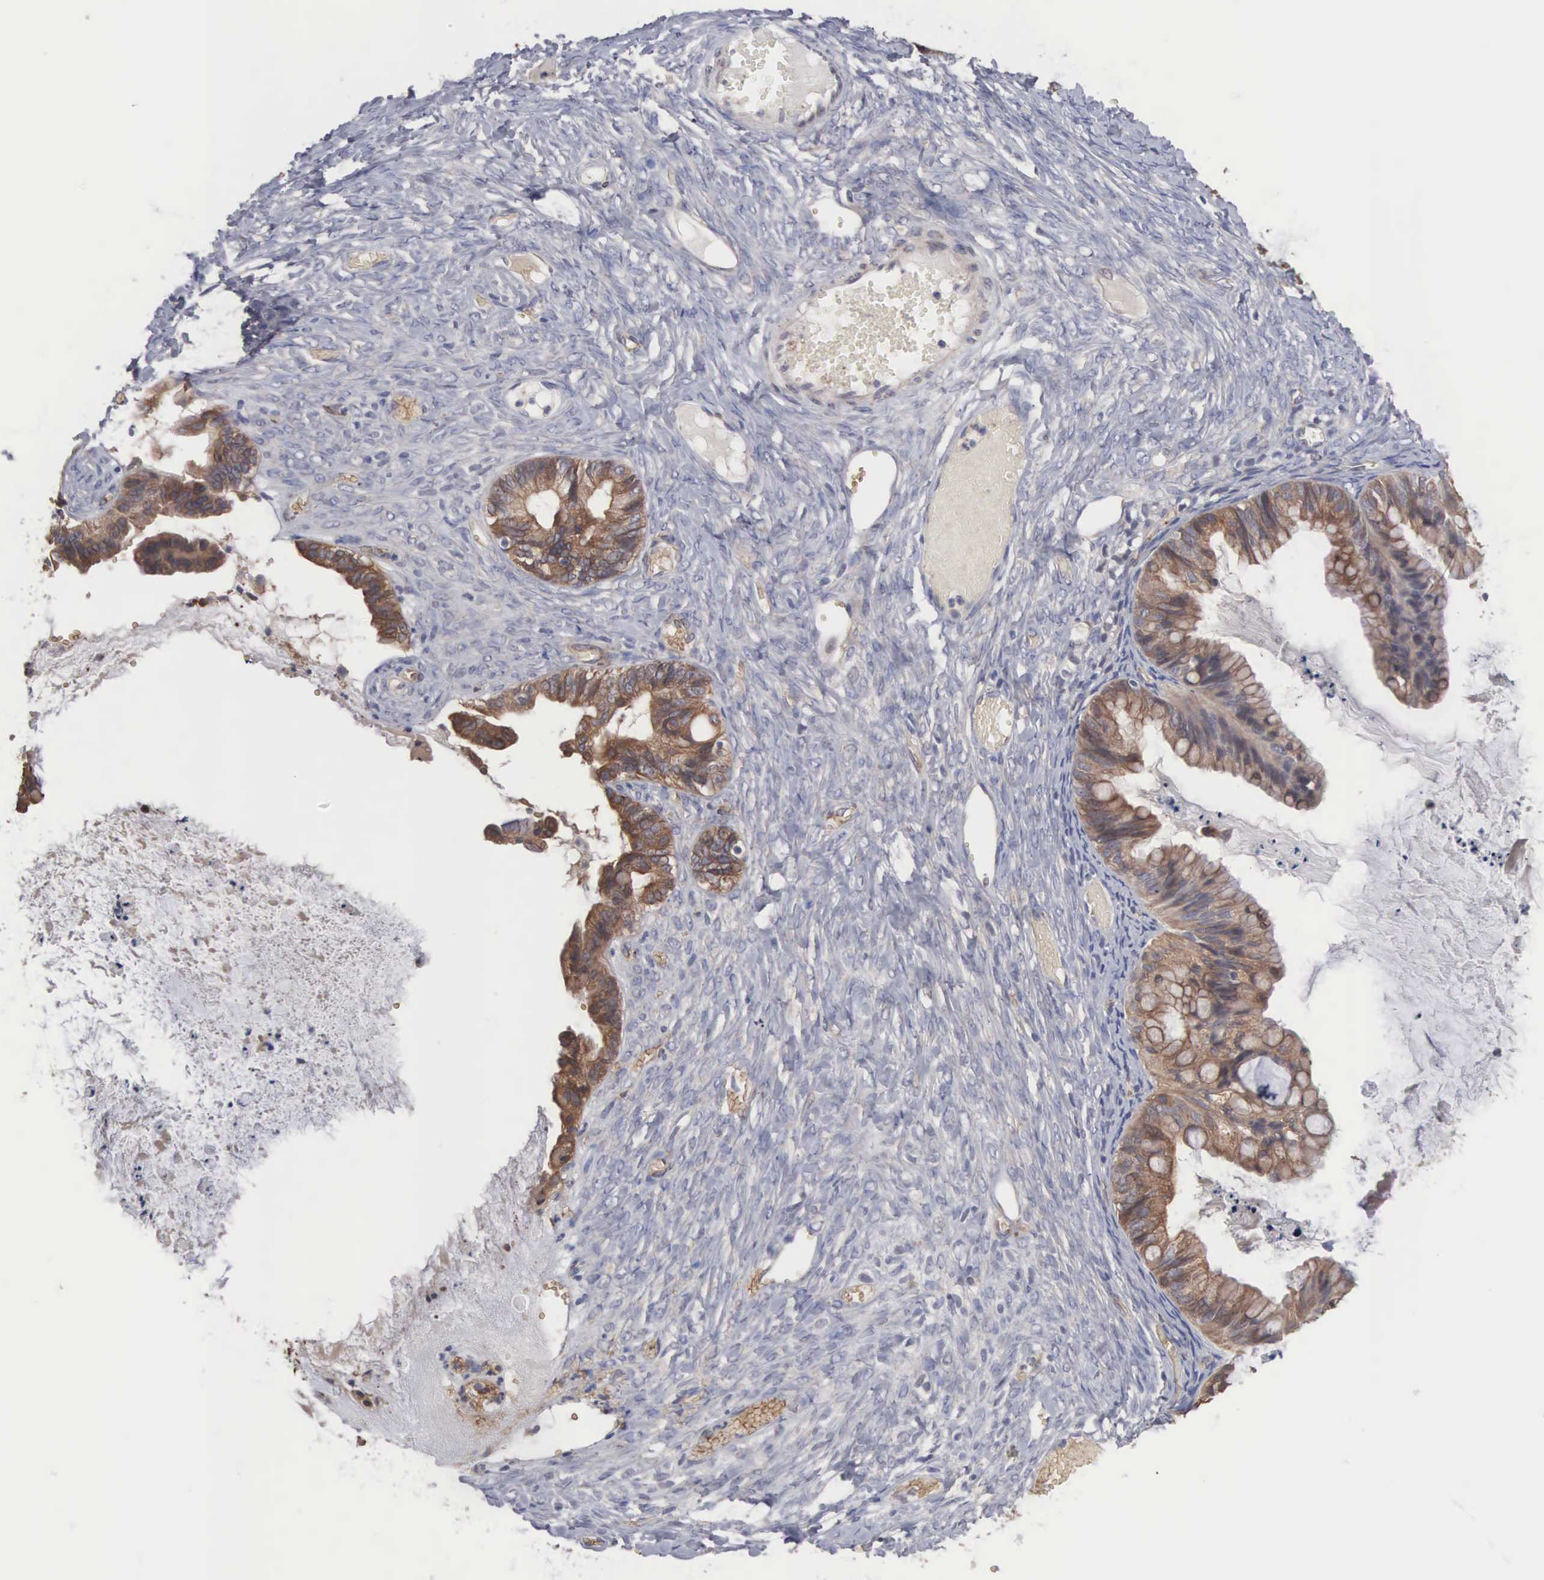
{"staining": {"intensity": "strong", "quantity": ">75%", "location": "cytoplasmic/membranous"}, "tissue": "ovarian cancer", "cell_type": "Tumor cells", "image_type": "cancer", "snomed": [{"axis": "morphology", "description": "Cystadenocarcinoma, mucinous, NOS"}, {"axis": "topography", "description": "Ovary"}], "caption": "Mucinous cystadenocarcinoma (ovarian) stained for a protein exhibits strong cytoplasmic/membranous positivity in tumor cells.", "gene": "INF2", "patient": {"sex": "female", "age": 57}}